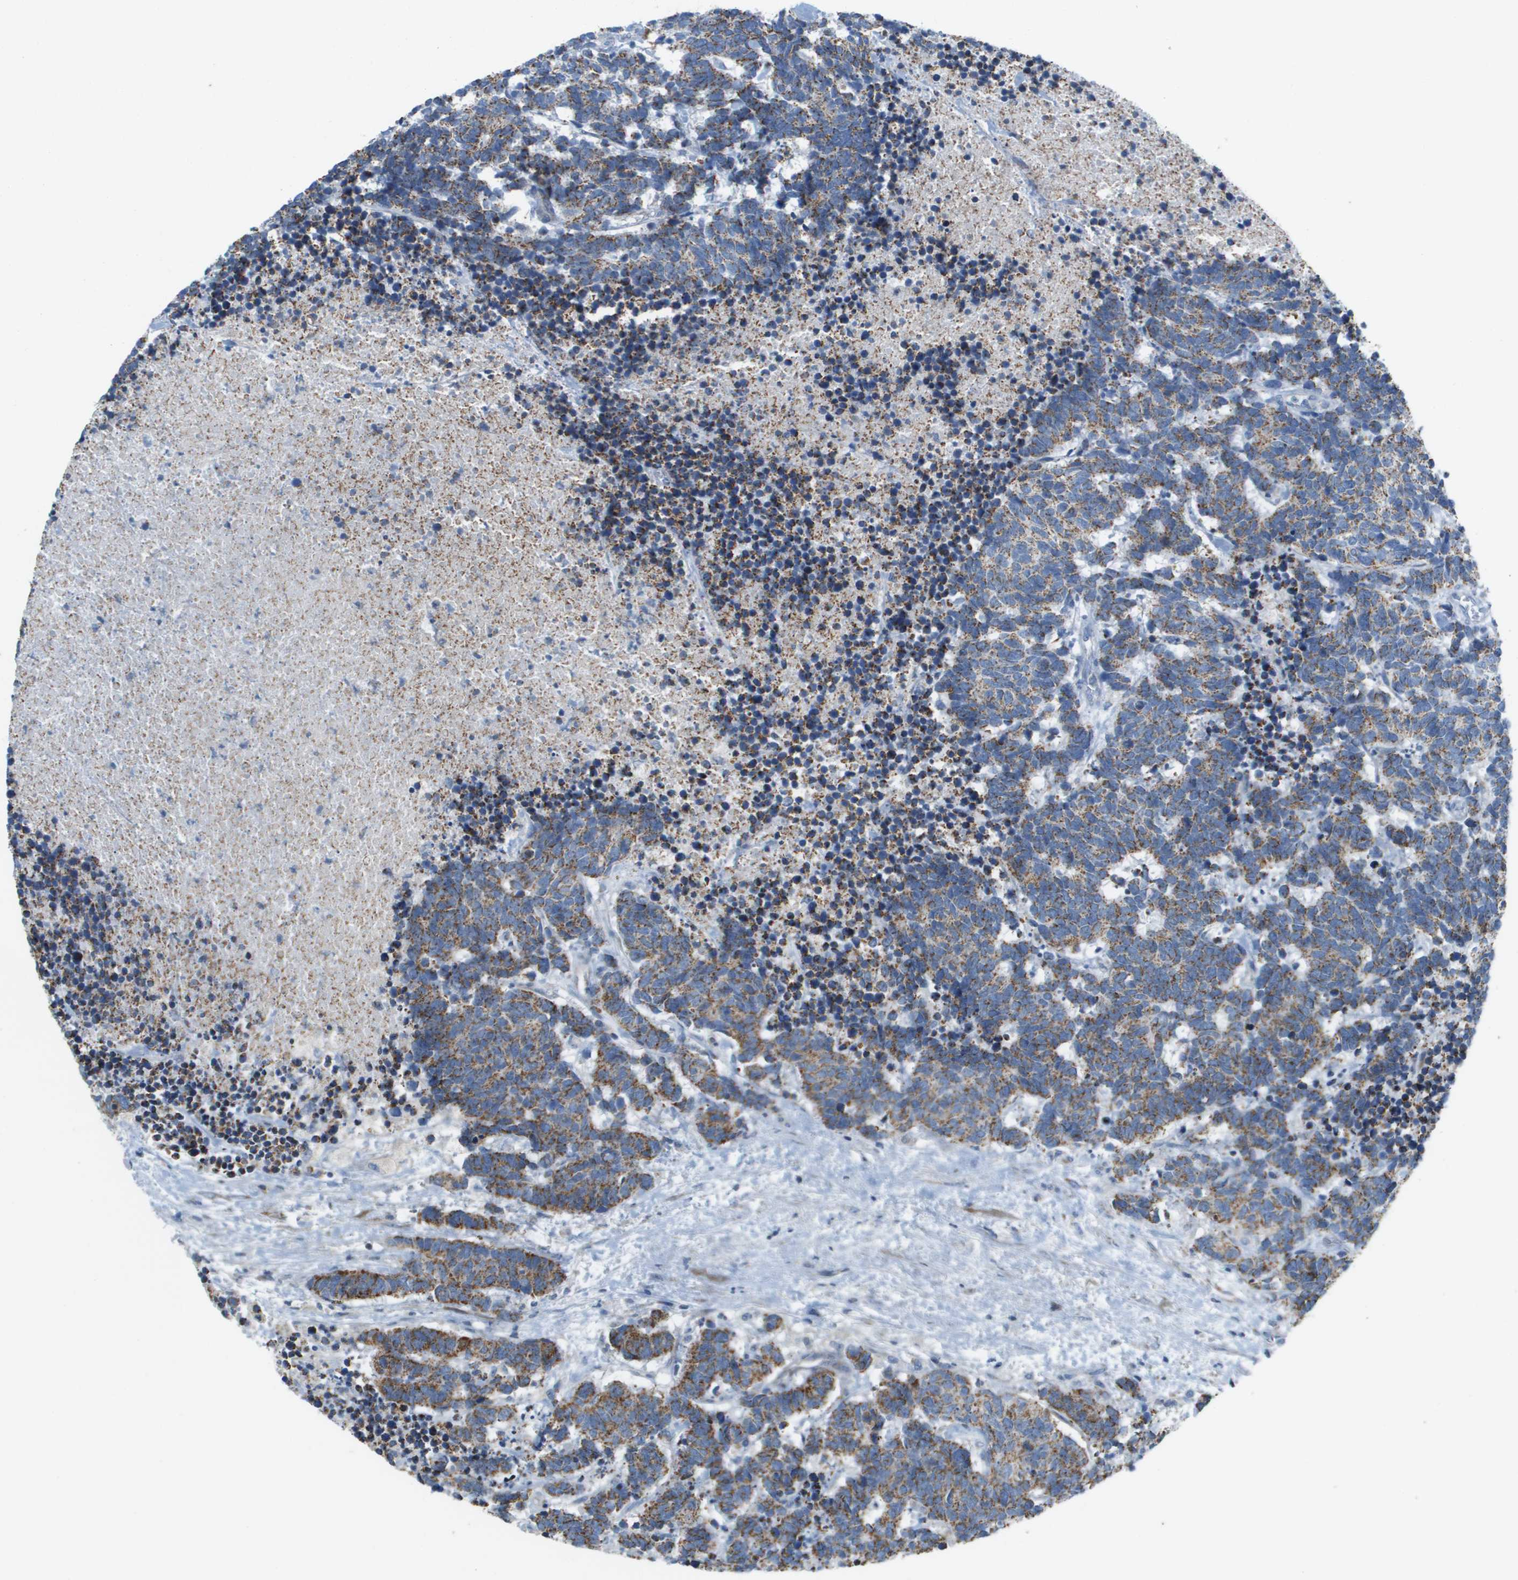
{"staining": {"intensity": "strong", "quantity": ">75%", "location": "cytoplasmic/membranous"}, "tissue": "carcinoid", "cell_type": "Tumor cells", "image_type": "cancer", "snomed": [{"axis": "morphology", "description": "Carcinoma, NOS"}, {"axis": "morphology", "description": "Carcinoid, malignant, NOS"}, {"axis": "topography", "description": "Urinary bladder"}], "caption": "DAB immunohistochemical staining of human carcinoid displays strong cytoplasmic/membranous protein staining in approximately >75% of tumor cells. Immunohistochemistry (ihc) stains the protein in brown and the nuclei are stained blue.", "gene": "GALNT6", "patient": {"sex": "male", "age": 57}}